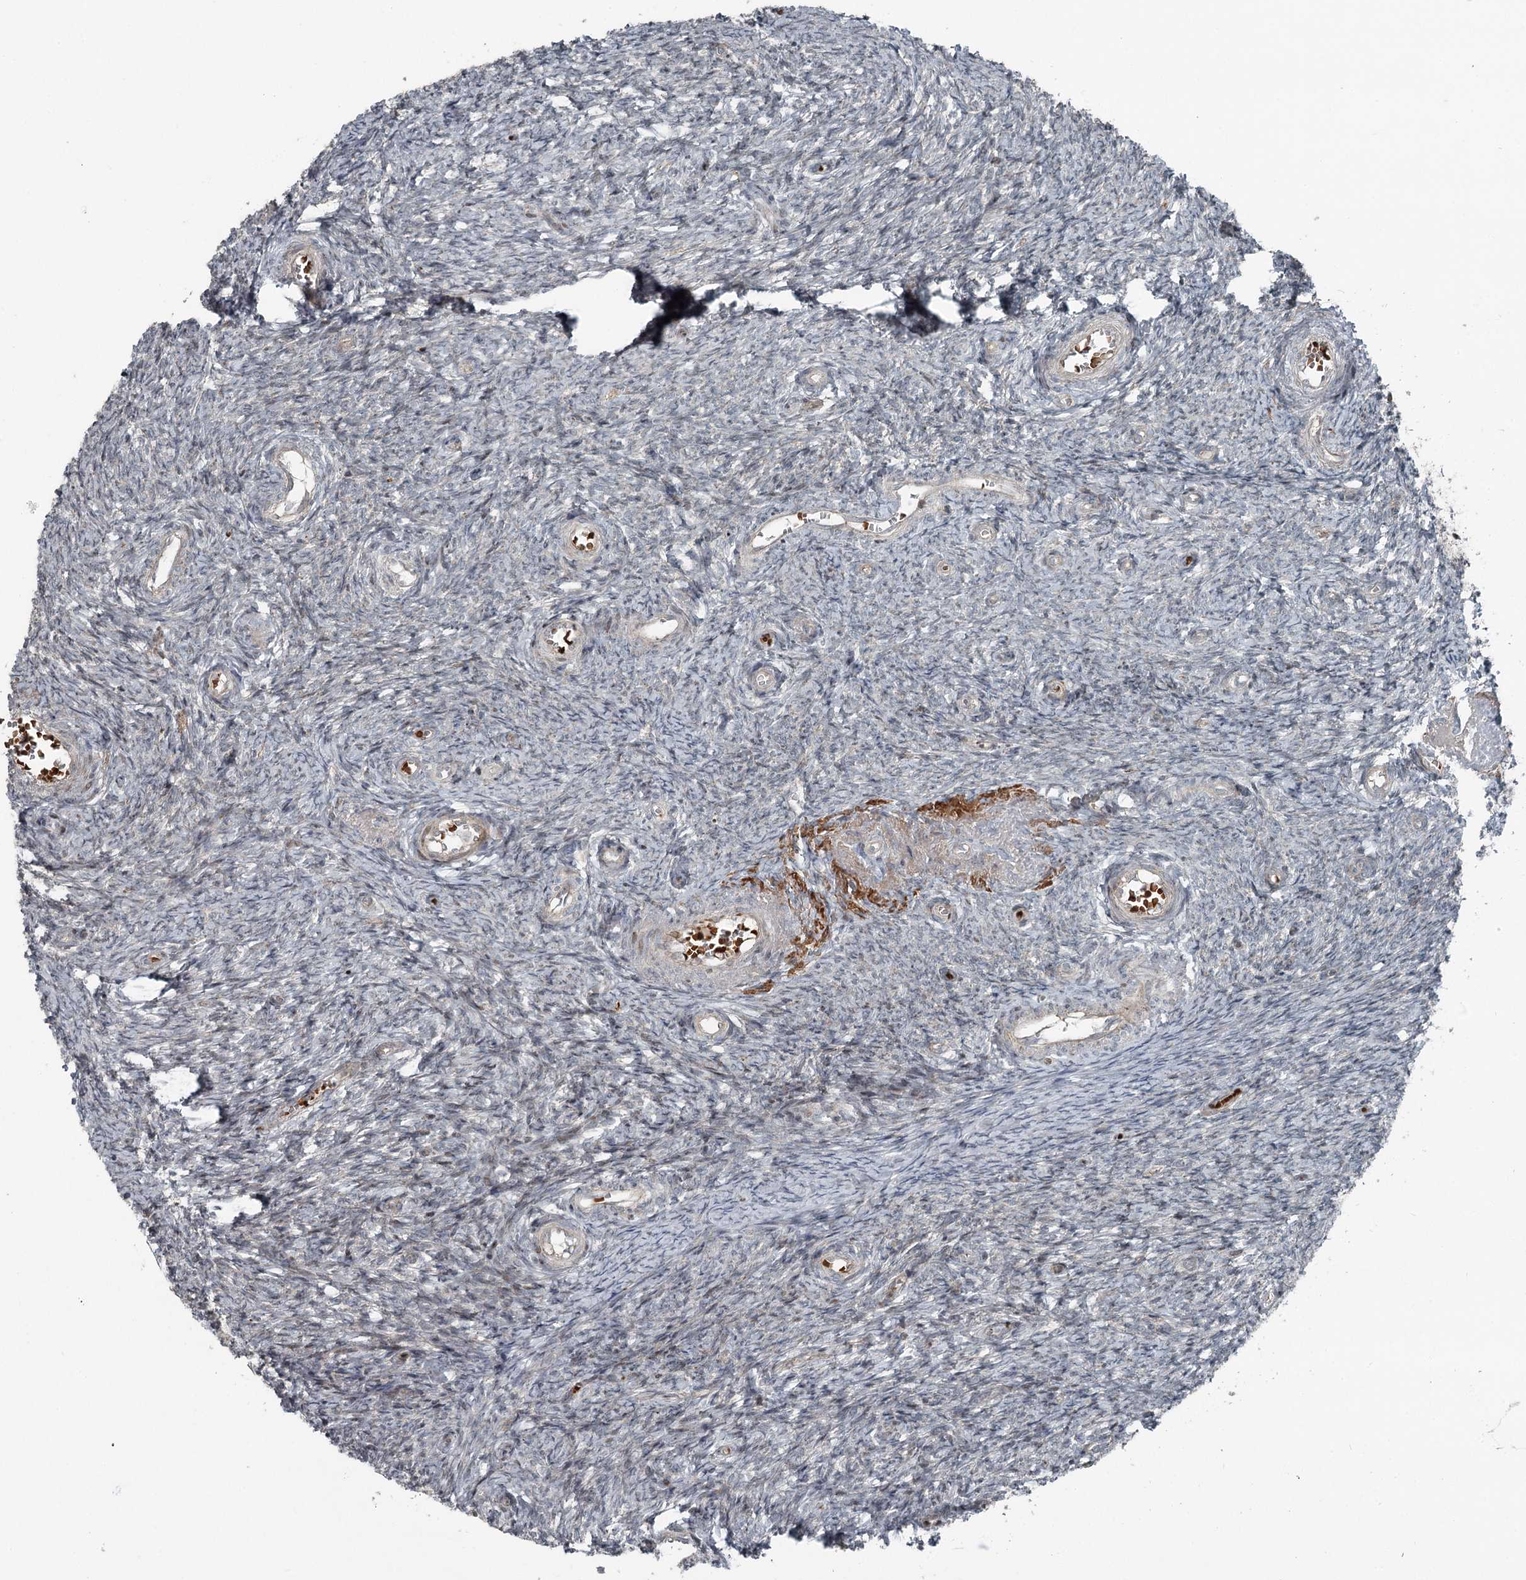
{"staining": {"intensity": "negative", "quantity": "none", "location": "none"}, "tissue": "ovary", "cell_type": "Ovarian stroma cells", "image_type": "normal", "snomed": [{"axis": "morphology", "description": "Normal tissue, NOS"}, {"axis": "topography", "description": "Ovary"}], "caption": "Immunohistochemistry (IHC) photomicrograph of benign ovary: ovary stained with DAB (3,3'-diaminobenzidine) demonstrates no significant protein staining in ovarian stroma cells.", "gene": "RASSF8", "patient": {"sex": "female", "age": 44}}